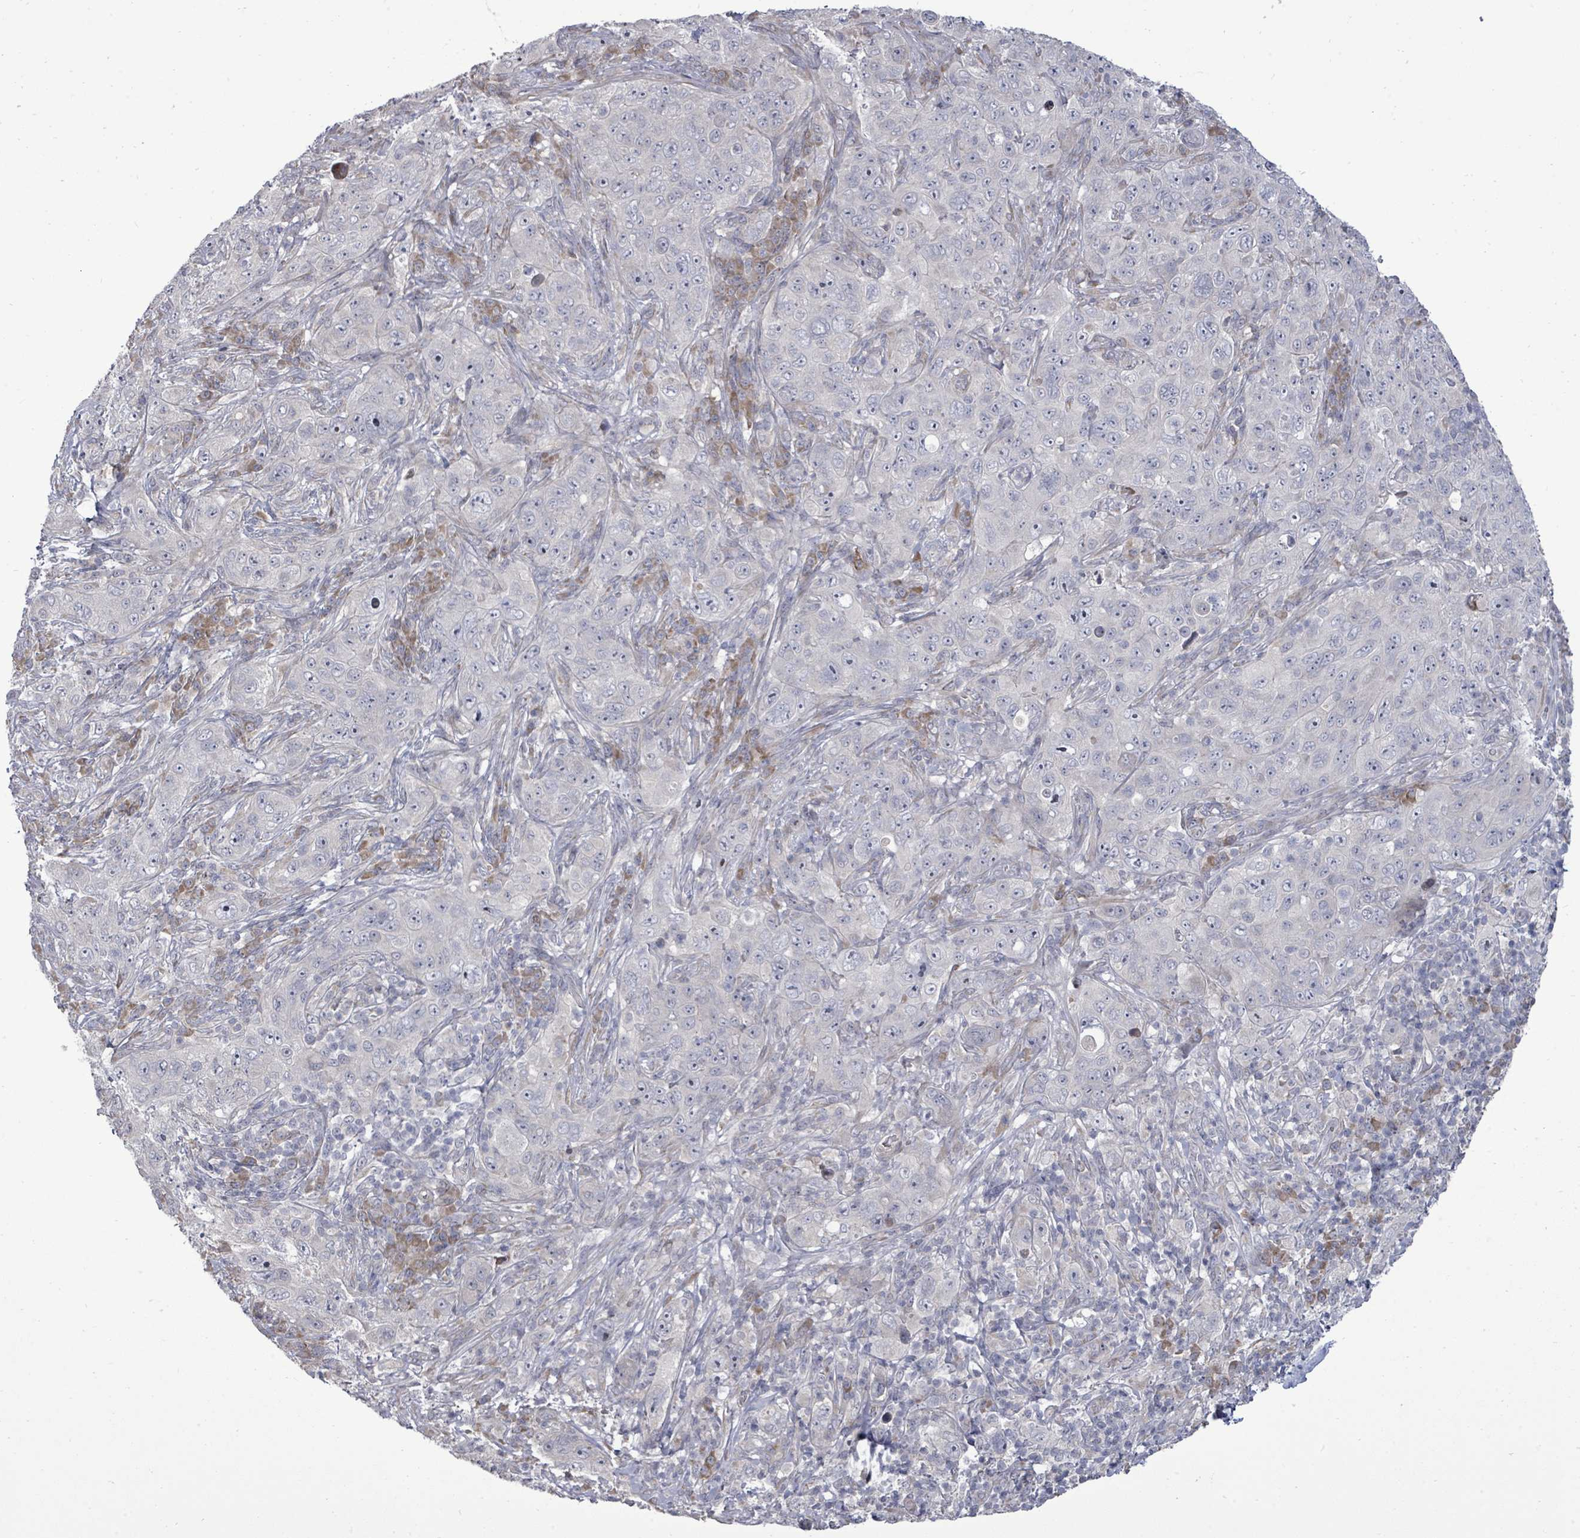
{"staining": {"intensity": "negative", "quantity": "none", "location": "none"}, "tissue": "pancreatic cancer", "cell_type": "Tumor cells", "image_type": "cancer", "snomed": [{"axis": "morphology", "description": "Adenocarcinoma, NOS"}, {"axis": "topography", "description": "Pancreas"}], "caption": "Immunohistochemistry histopathology image of human pancreatic adenocarcinoma stained for a protein (brown), which reveals no positivity in tumor cells. The staining was performed using DAB to visualize the protein expression in brown, while the nuclei were stained in blue with hematoxylin (Magnification: 20x).", "gene": "POMGNT2", "patient": {"sex": "male", "age": 68}}